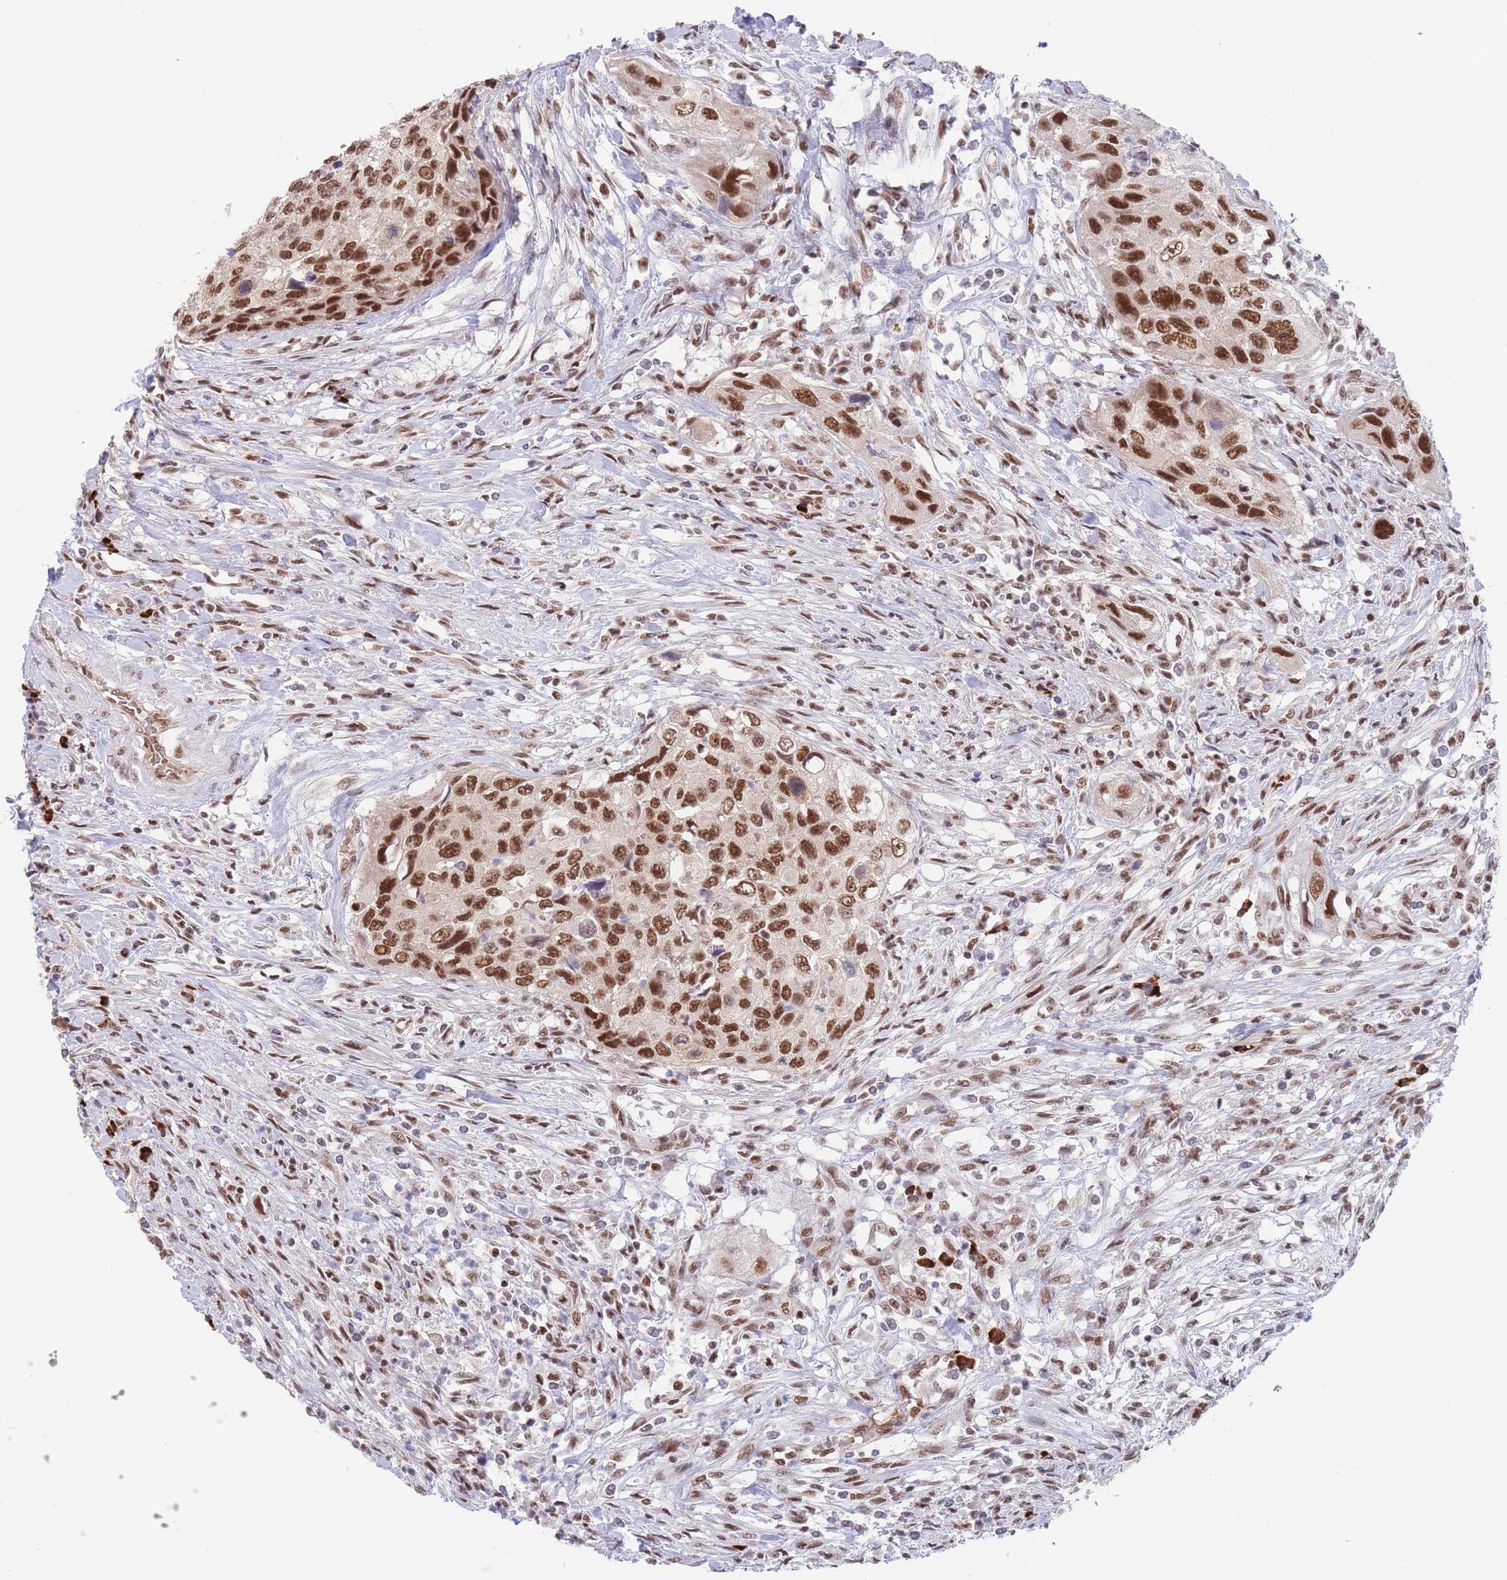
{"staining": {"intensity": "strong", "quantity": ">75%", "location": "nuclear"}, "tissue": "urothelial cancer", "cell_type": "Tumor cells", "image_type": "cancer", "snomed": [{"axis": "morphology", "description": "Urothelial carcinoma, High grade"}, {"axis": "topography", "description": "Urinary bladder"}], "caption": "IHC photomicrograph of high-grade urothelial carcinoma stained for a protein (brown), which exhibits high levels of strong nuclear positivity in about >75% of tumor cells.", "gene": "SMAD9", "patient": {"sex": "female", "age": 60}}